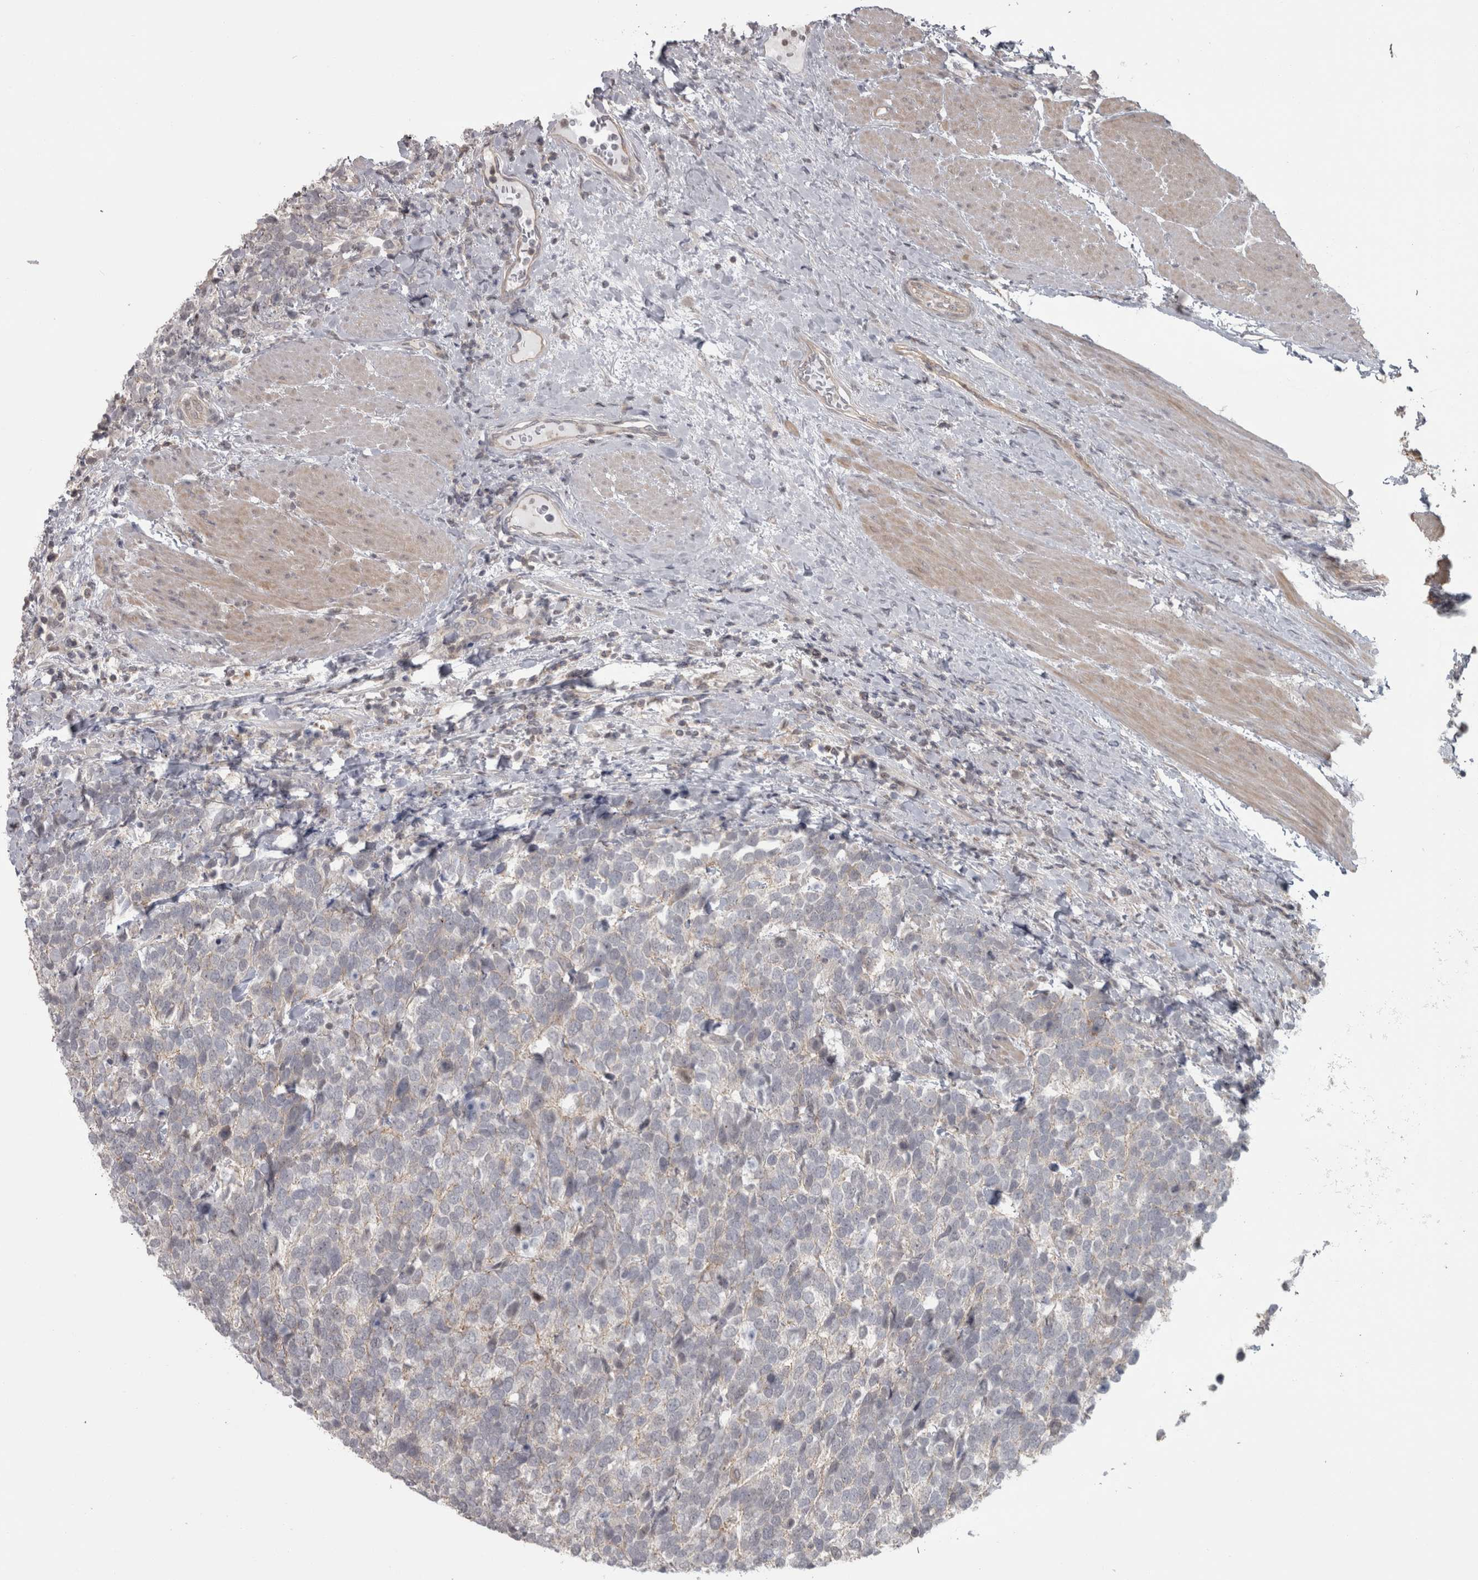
{"staining": {"intensity": "negative", "quantity": "none", "location": "none"}, "tissue": "urothelial cancer", "cell_type": "Tumor cells", "image_type": "cancer", "snomed": [{"axis": "morphology", "description": "Urothelial carcinoma, High grade"}, {"axis": "topography", "description": "Urinary bladder"}], "caption": "Tumor cells show no significant positivity in urothelial cancer.", "gene": "PPP1R12B", "patient": {"sex": "female", "age": 82}}